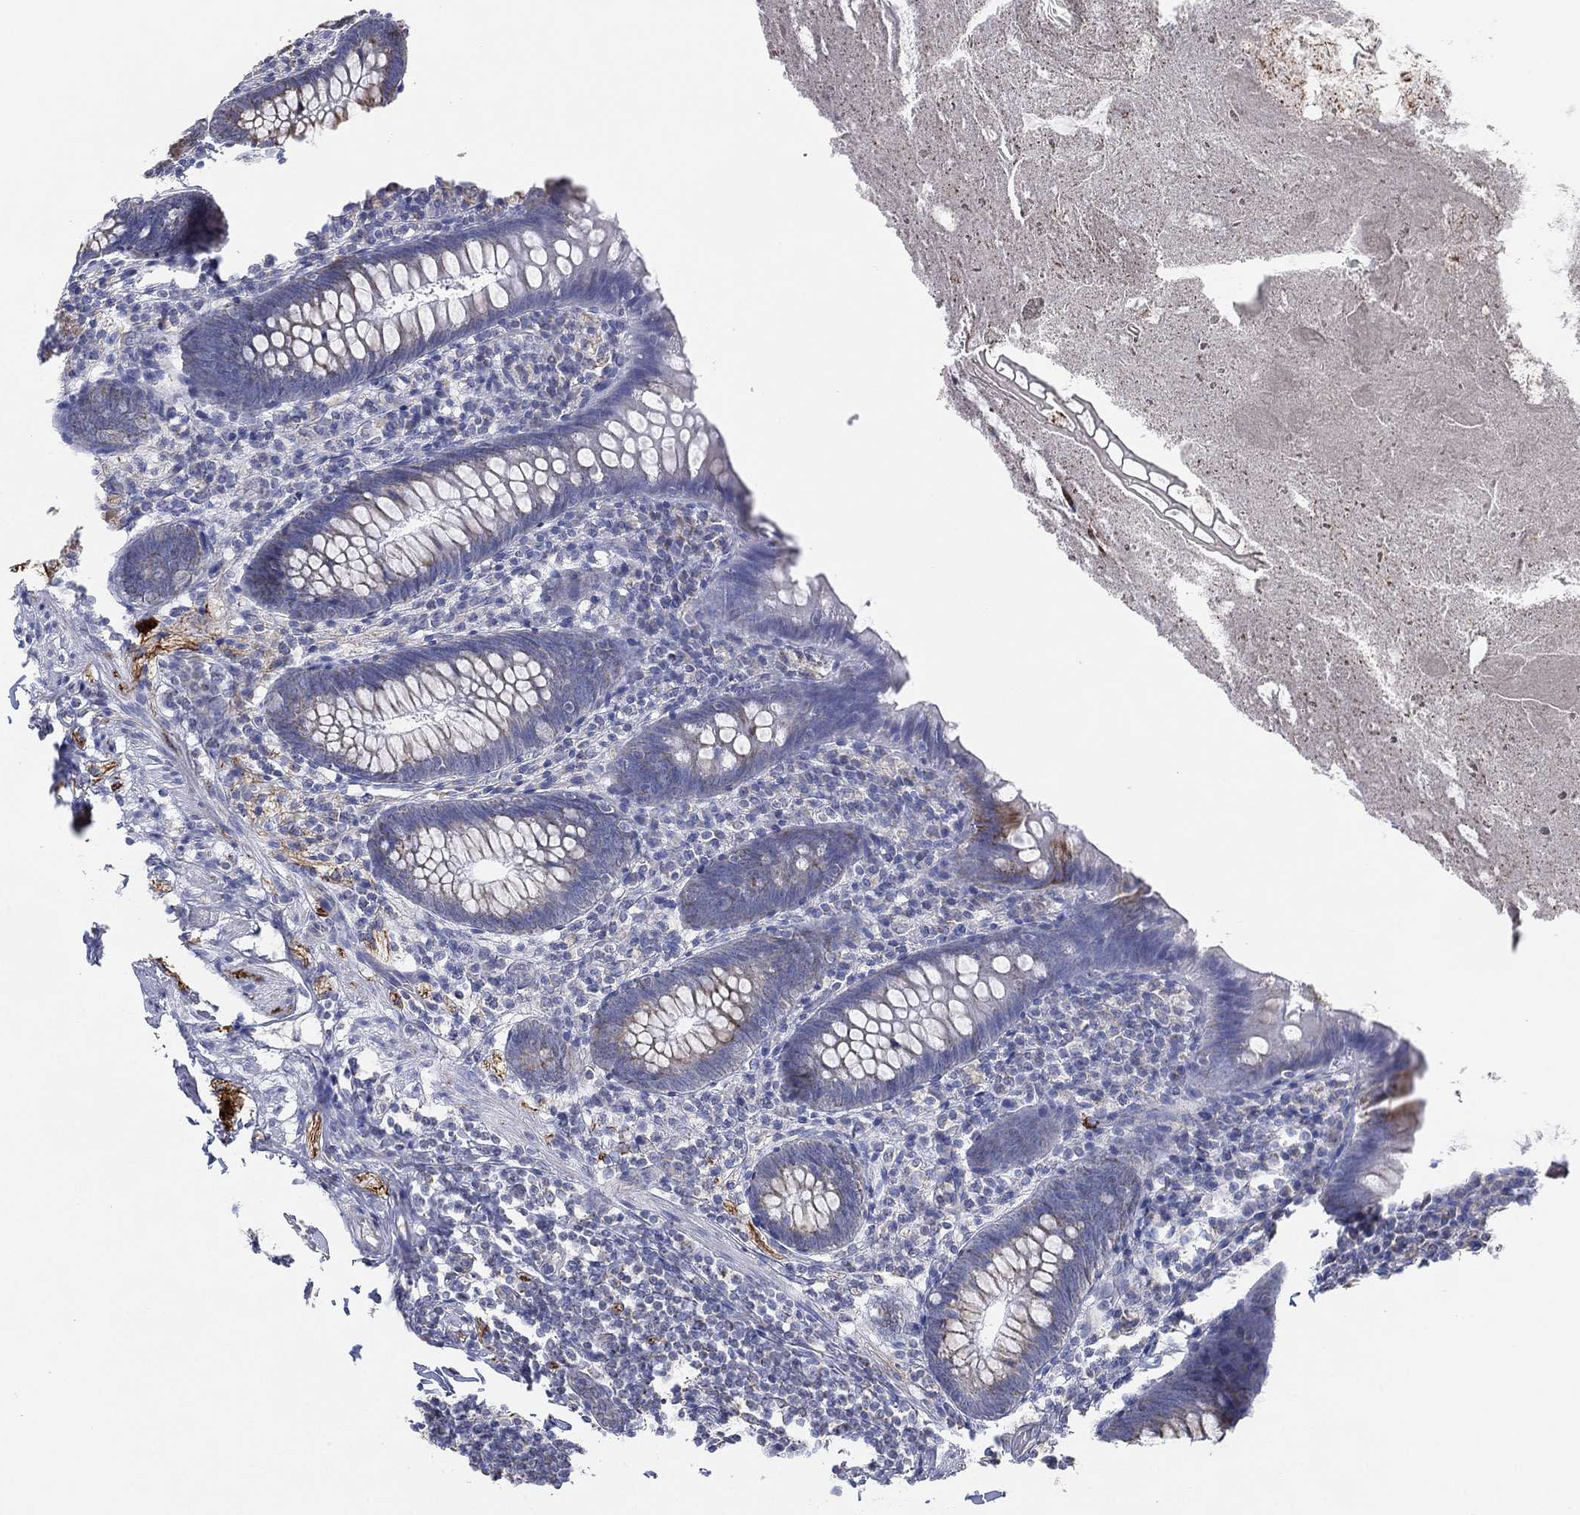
{"staining": {"intensity": "weak", "quantity": "<25%", "location": "cytoplasmic/membranous"}, "tissue": "appendix", "cell_type": "Glandular cells", "image_type": "normal", "snomed": [{"axis": "morphology", "description": "Normal tissue, NOS"}, {"axis": "topography", "description": "Appendix"}], "caption": "Normal appendix was stained to show a protein in brown. There is no significant expression in glandular cells. (DAB immunohistochemistry with hematoxylin counter stain).", "gene": "INA", "patient": {"sex": "male", "age": 47}}